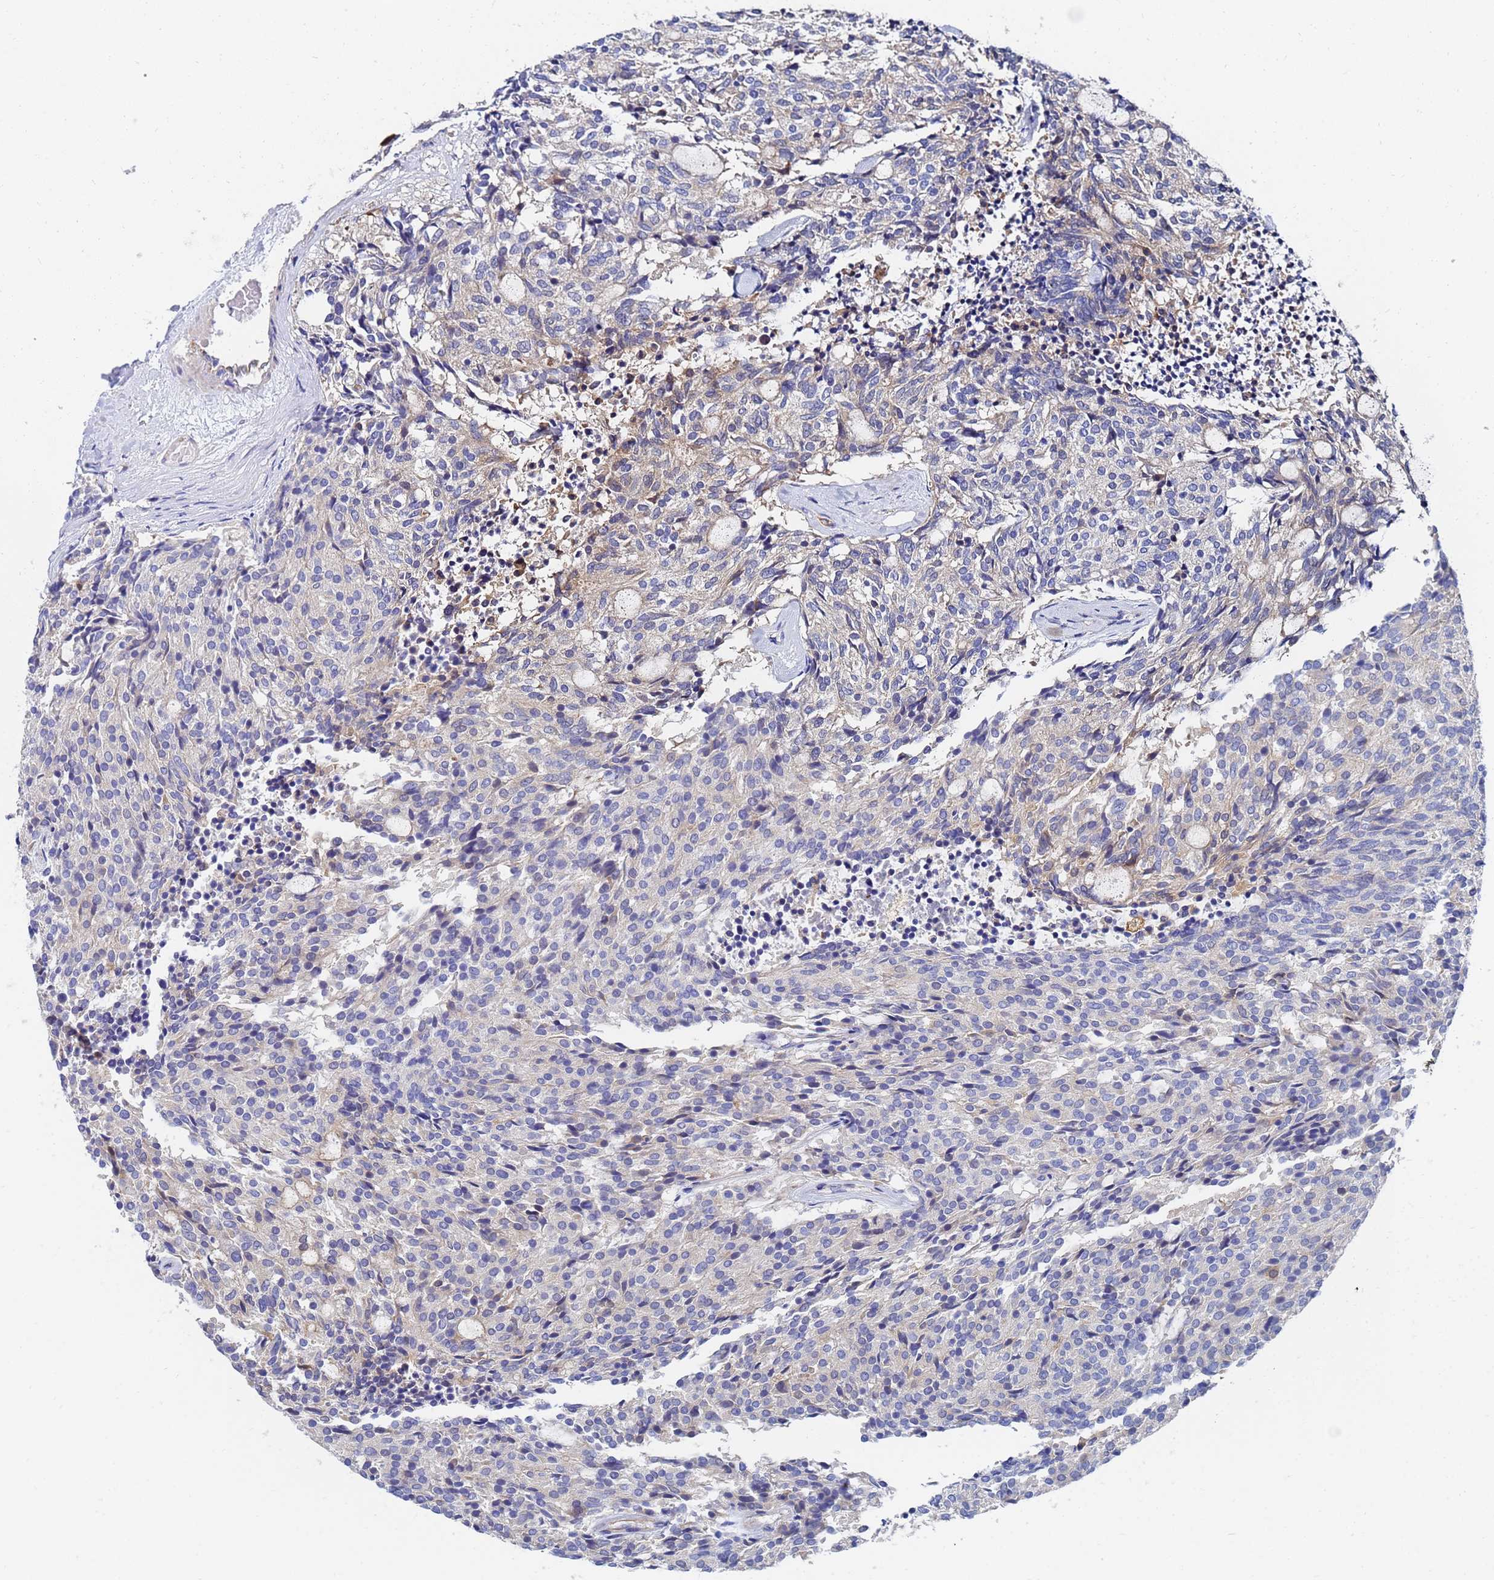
{"staining": {"intensity": "negative", "quantity": "none", "location": "none"}, "tissue": "carcinoid", "cell_type": "Tumor cells", "image_type": "cancer", "snomed": [{"axis": "morphology", "description": "Carcinoid, malignant, NOS"}, {"axis": "topography", "description": "Pancreas"}], "caption": "Immunohistochemical staining of human carcinoid (malignant) shows no significant positivity in tumor cells.", "gene": "GCHFR", "patient": {"sex": "female", "age": 54}}